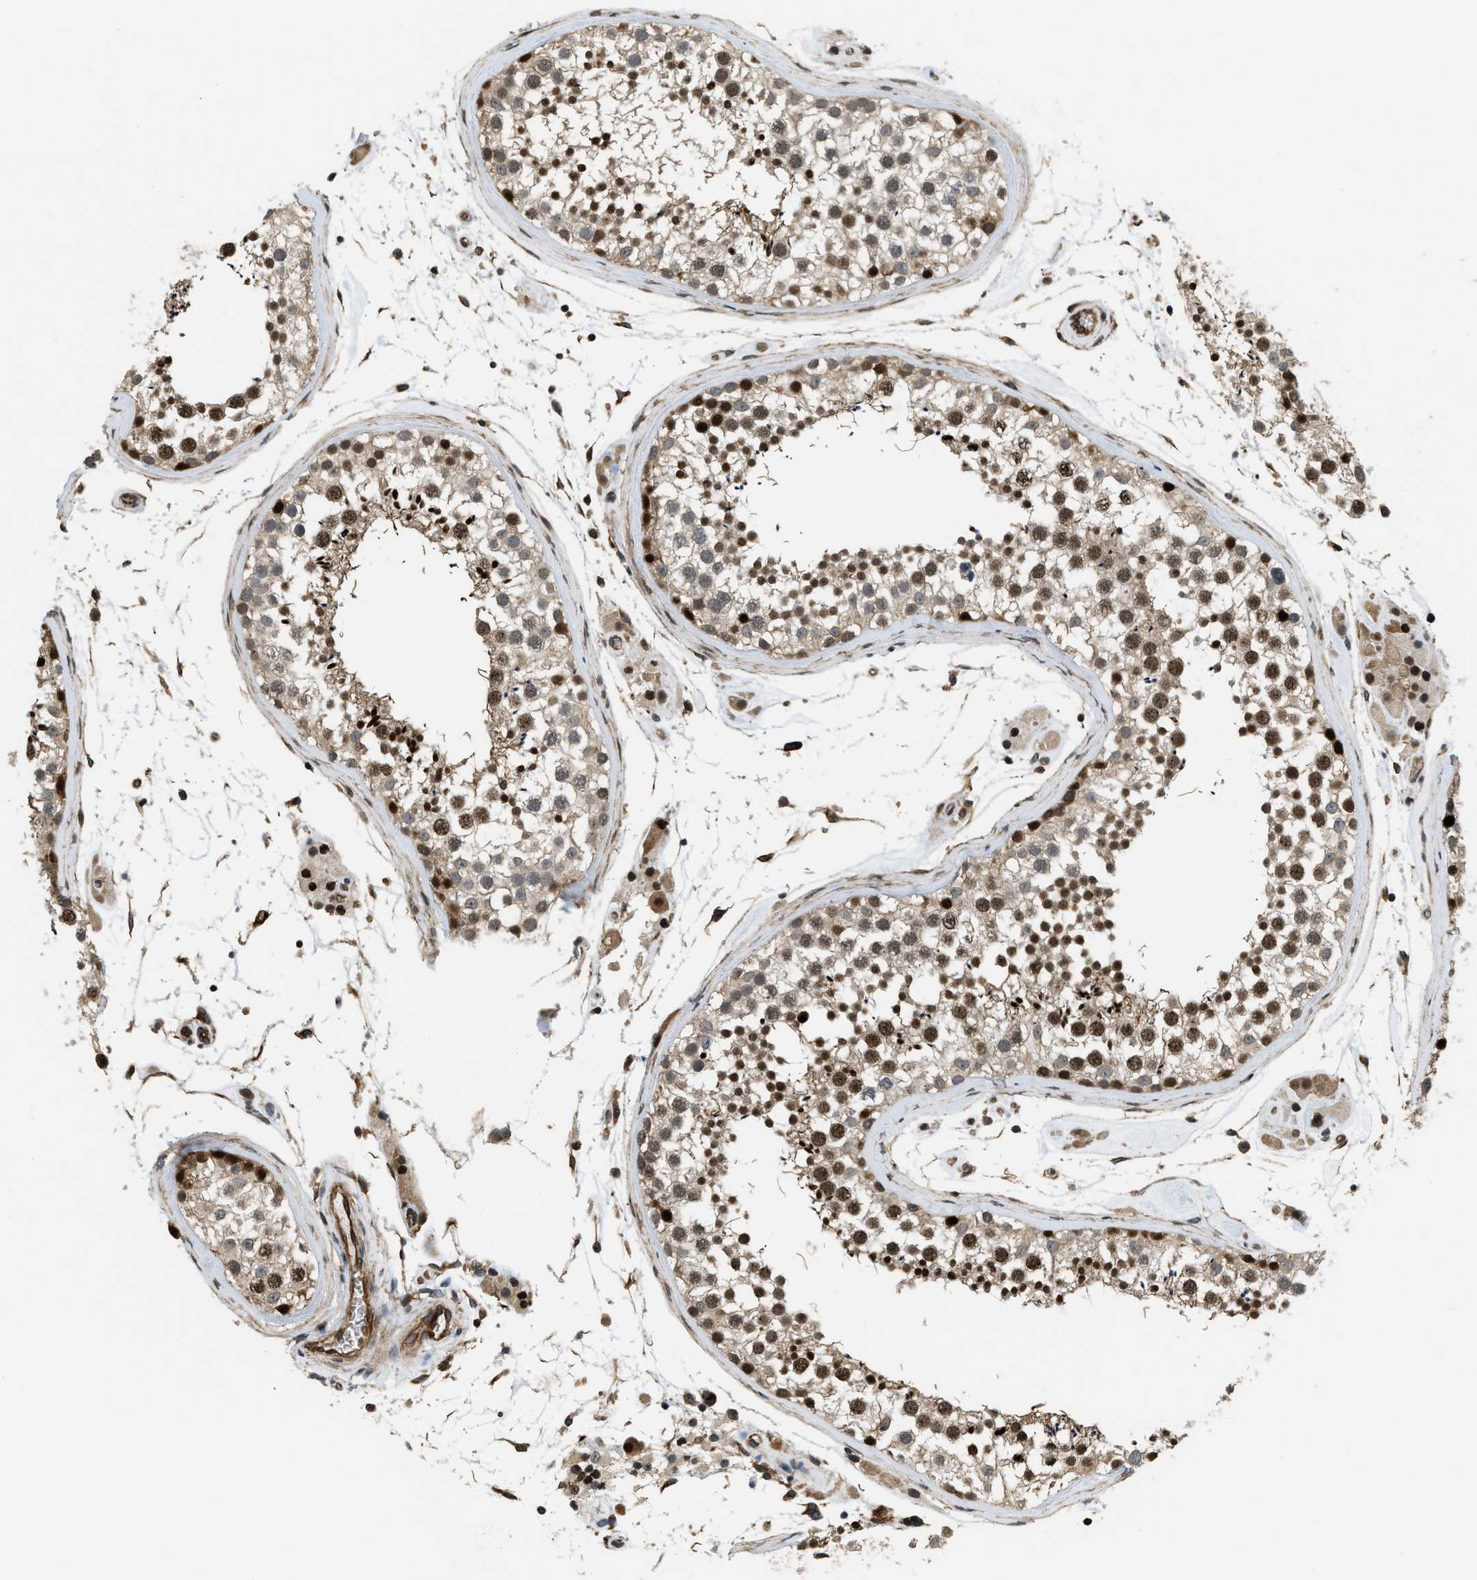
{"staining": {"intensity": "strong", "quantity": "25%-75%", "location": "nuclear"}, "tissue": "testis", "cell_type": "Cells in seminiferous ducts", "image_type": "normal", "snomed": [{"axis": "morphology", "description": "Normal tissue, NOS"}, {"axis": "topography", "description": "Testis"}], "caption": "Protein staining of benign testis demonstrates strong nuclear positivity in approximately 25%-75% of cells in seminiferous ducts.", "gene": "LTA4H", "patient": {"sex": "male", "age": 46}}